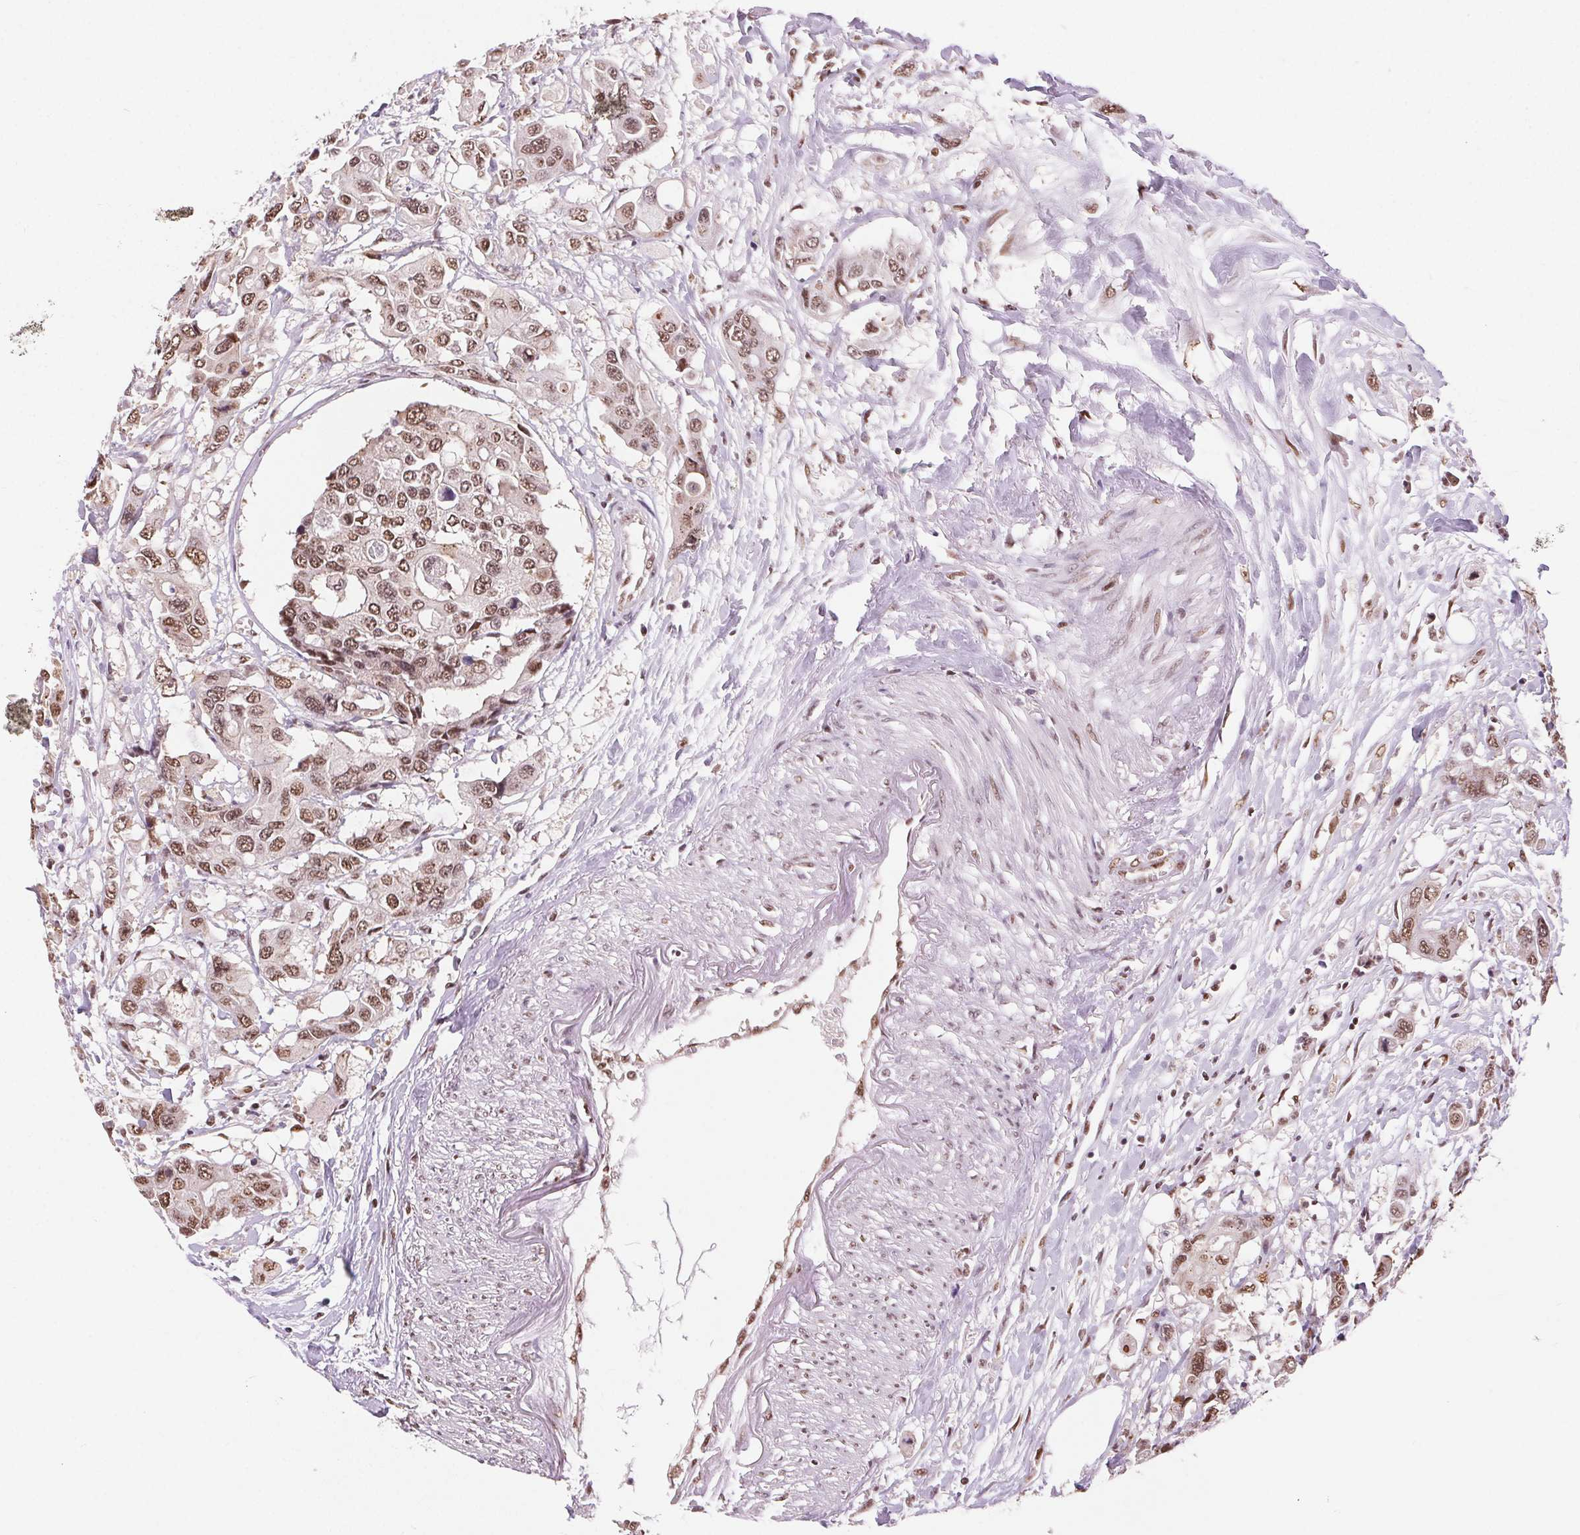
{"staining": {"intensity": "moderate", "quantity": ">75%", "location": "nuclear"}, "tissue": "colorectal cancer", "cell_type": "Tumor cells", "image_type": "cancer", "snomed": [{"axis": "morphology", "description": "Adenocarcinoma, NOS"}, {"axis": "topography", "description": "Colon"}], "caption": "Moderate nuclear protein expression is seen in about >75% of tumor cells in adenocarcinoma (colorectal).", "gene": "RAD23A", "patient": {"sex": "male", "age": 77}}